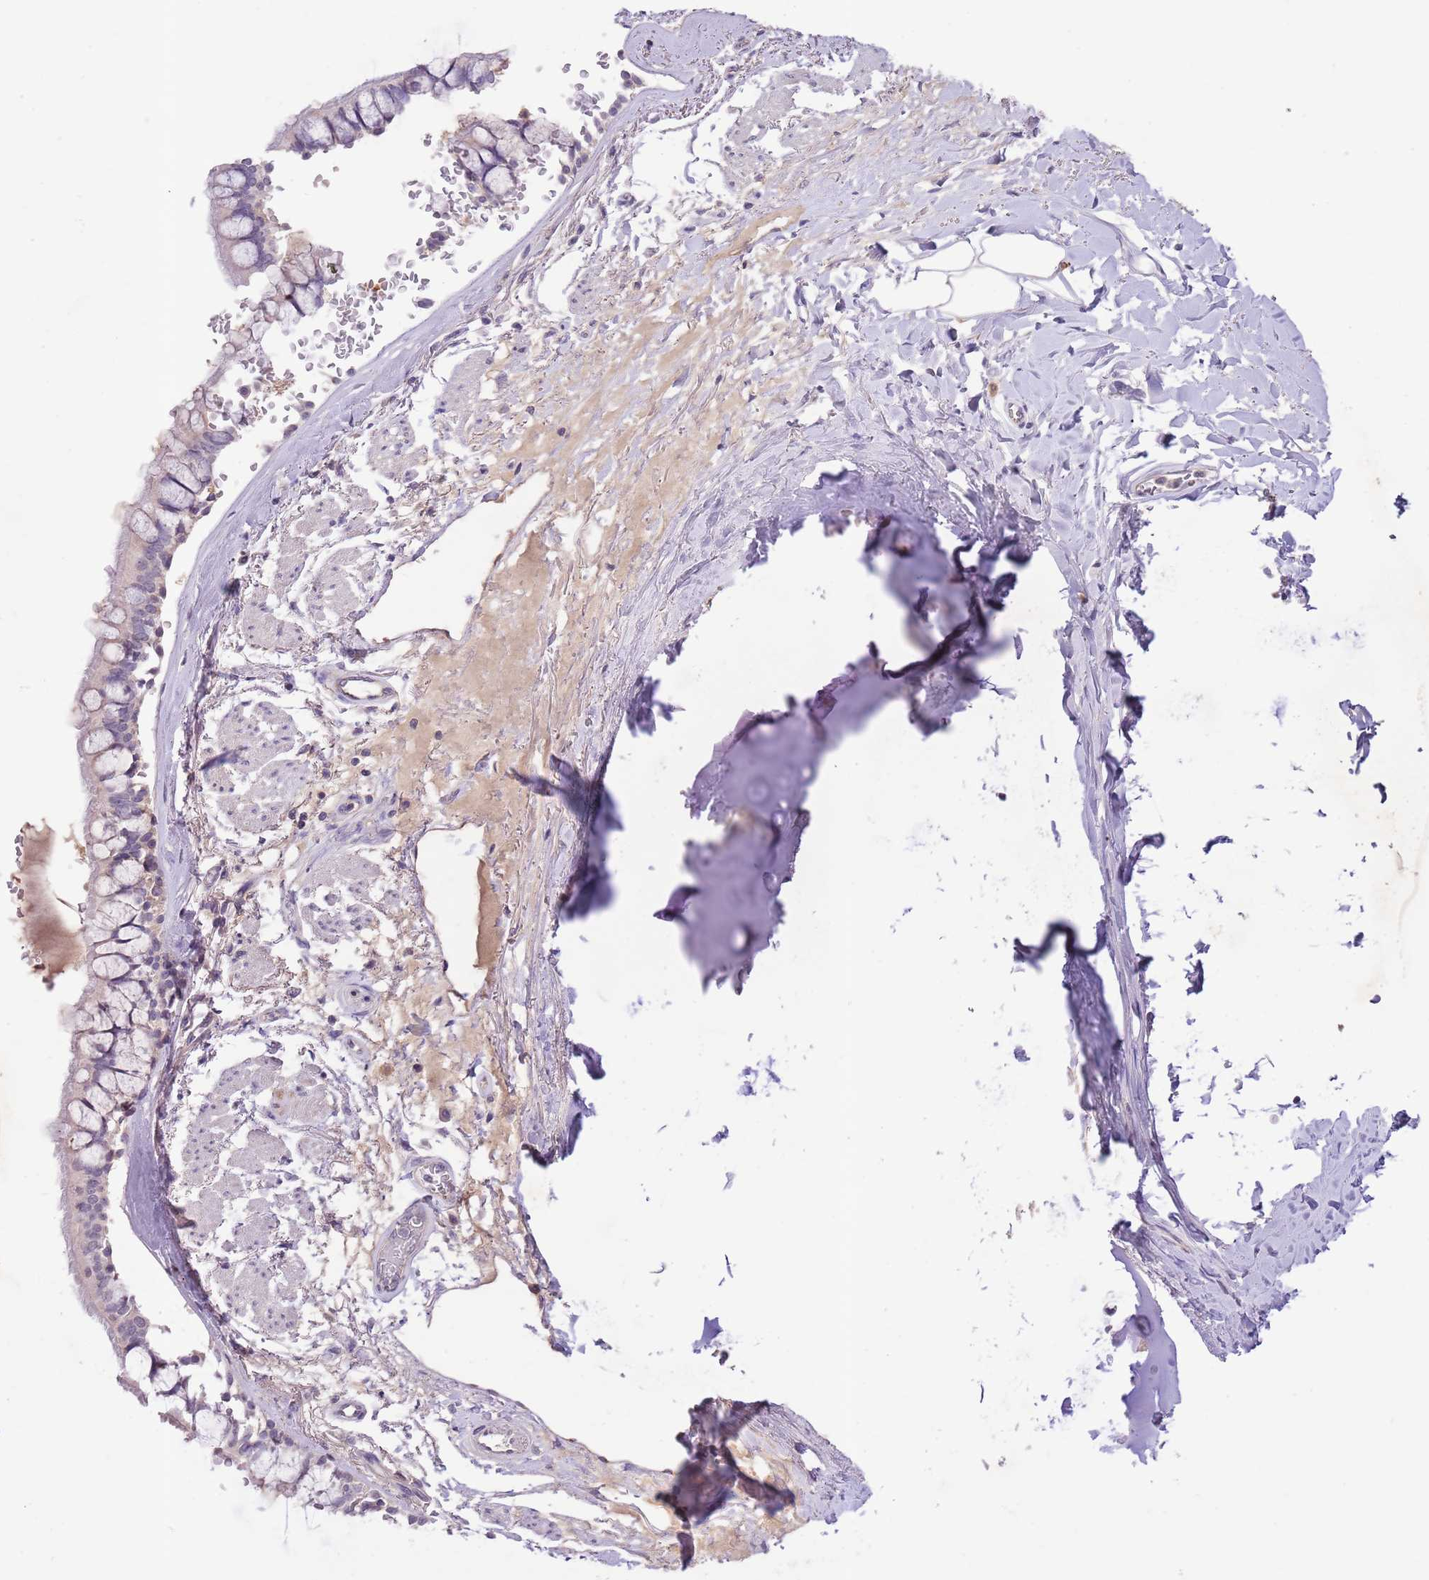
{"staining": {"intensity": "negative", "quantity": "none", "location": "none"}, "tissue": "bronchus", "cell_type": "Respiratory epithelial cells", "image_type": "normal", "snomed": [{"axis": "morphology", "description": "Normal tissue, NOS"}, {"axis": "topography", "description": "Bronchus"}], "caption": "The image exhibits no staining of respiratory epithelial cells in benign bronchus.", "gene": "ZNF658", "patient": {"sex": "male", "age": 70}}